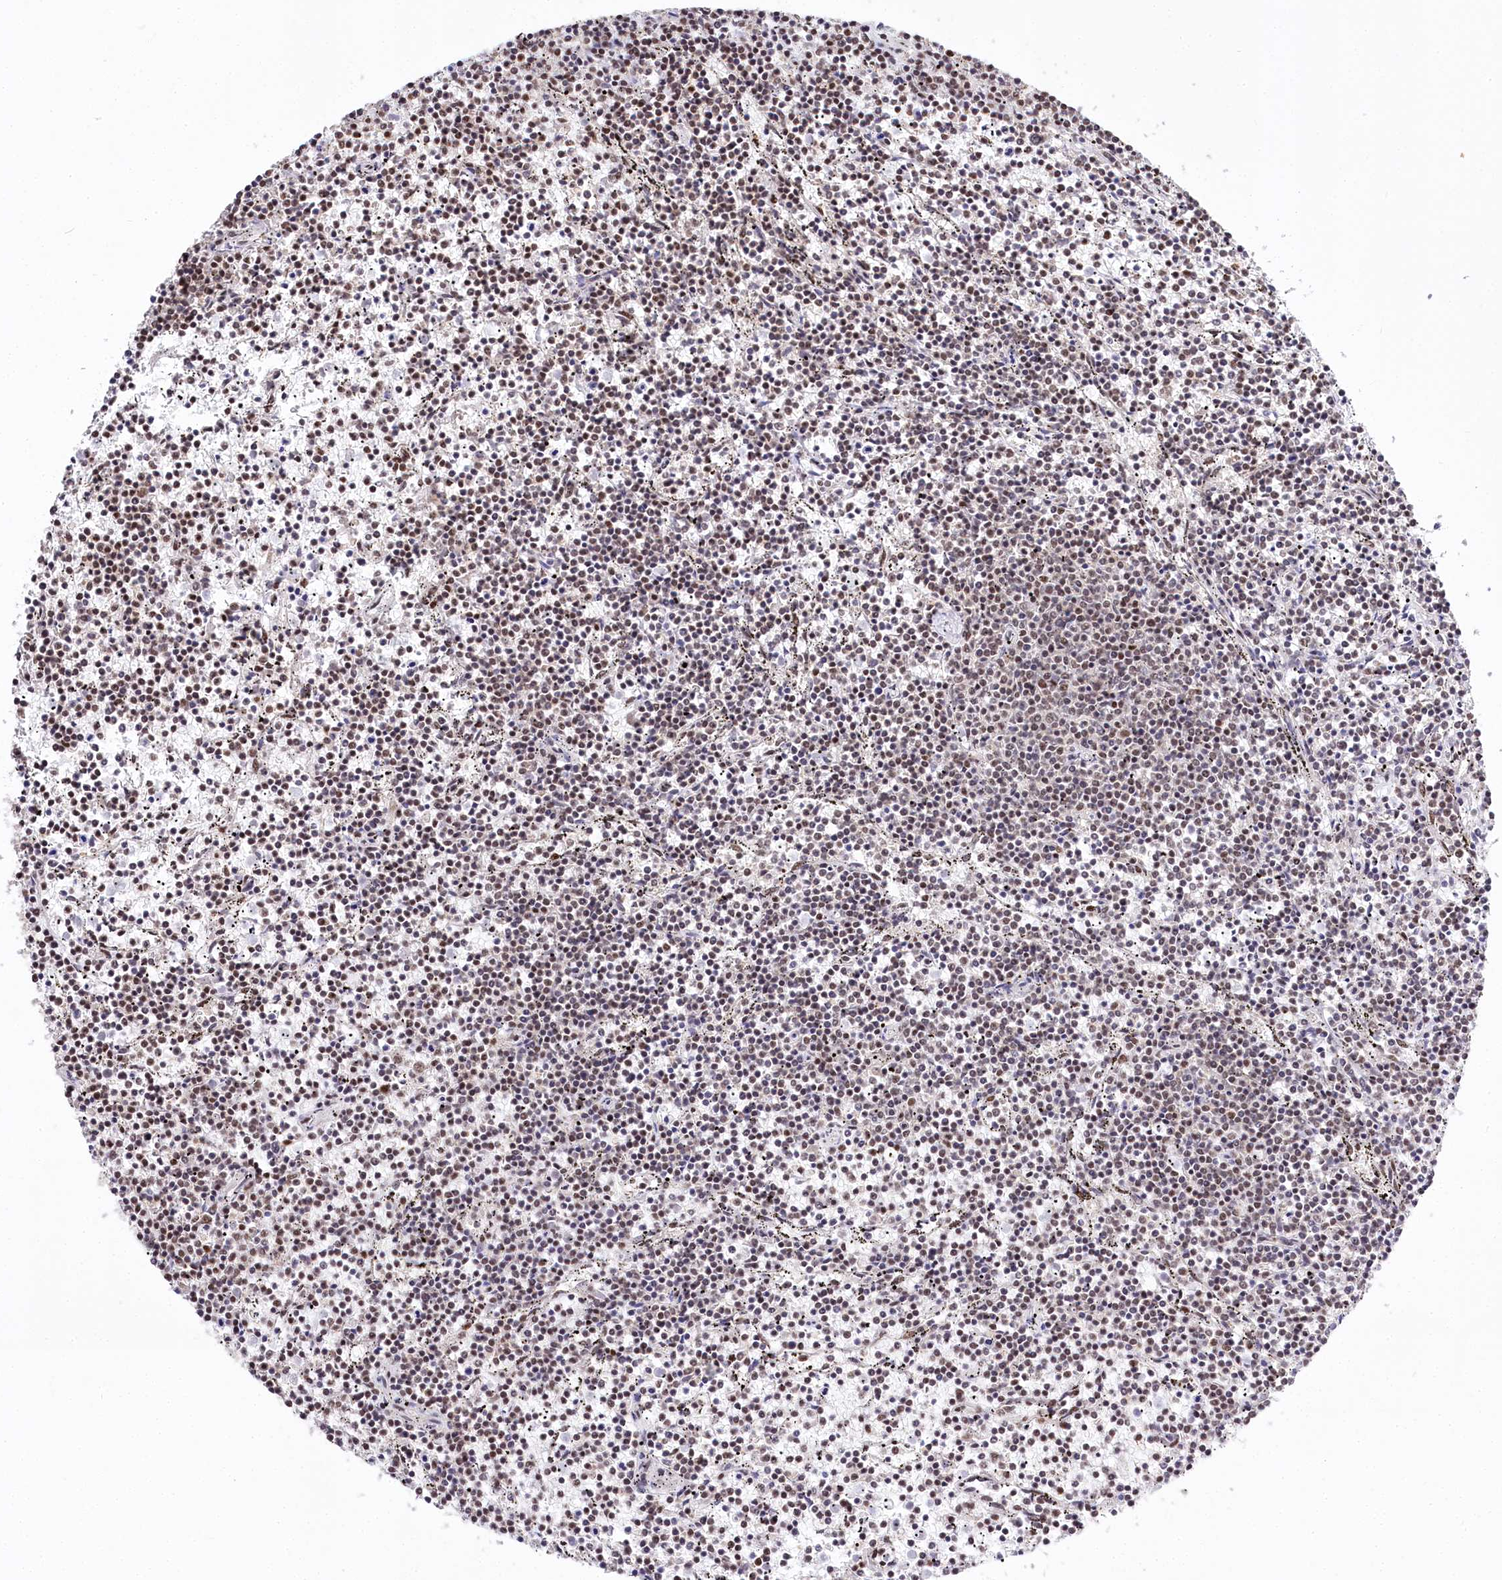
{"staining": {"intensity": "moderate", "quantity": "25%-75%", "location": "nuclear"}, "tissue": "lymphoma", "cell_type": "Tumor cells", "image_type": "cancer", "snomed": [{"axis": "morphology", "description": "Malignant lymphoma, non-Hodgkin's type, Low grade"}, {"axis": "topography", "description": "Spleen"}], "caption": "An immunohistochemistry (IHC) image of tumor tissue is shown. Protein staining in brown highlights moderate nuclear positivity in low-grade malignant lymphoma, non-Hodgkin's type within tumor cells. The staining was performed using DAB (3,3'-diaminobenzidine) to visualize the protein expression in brown, while the nuclei were stained in blue with hematoxylin (Magnification: 20x).", "gene": "POU4F3", "patient": {"sex": "female", "age": 50}}